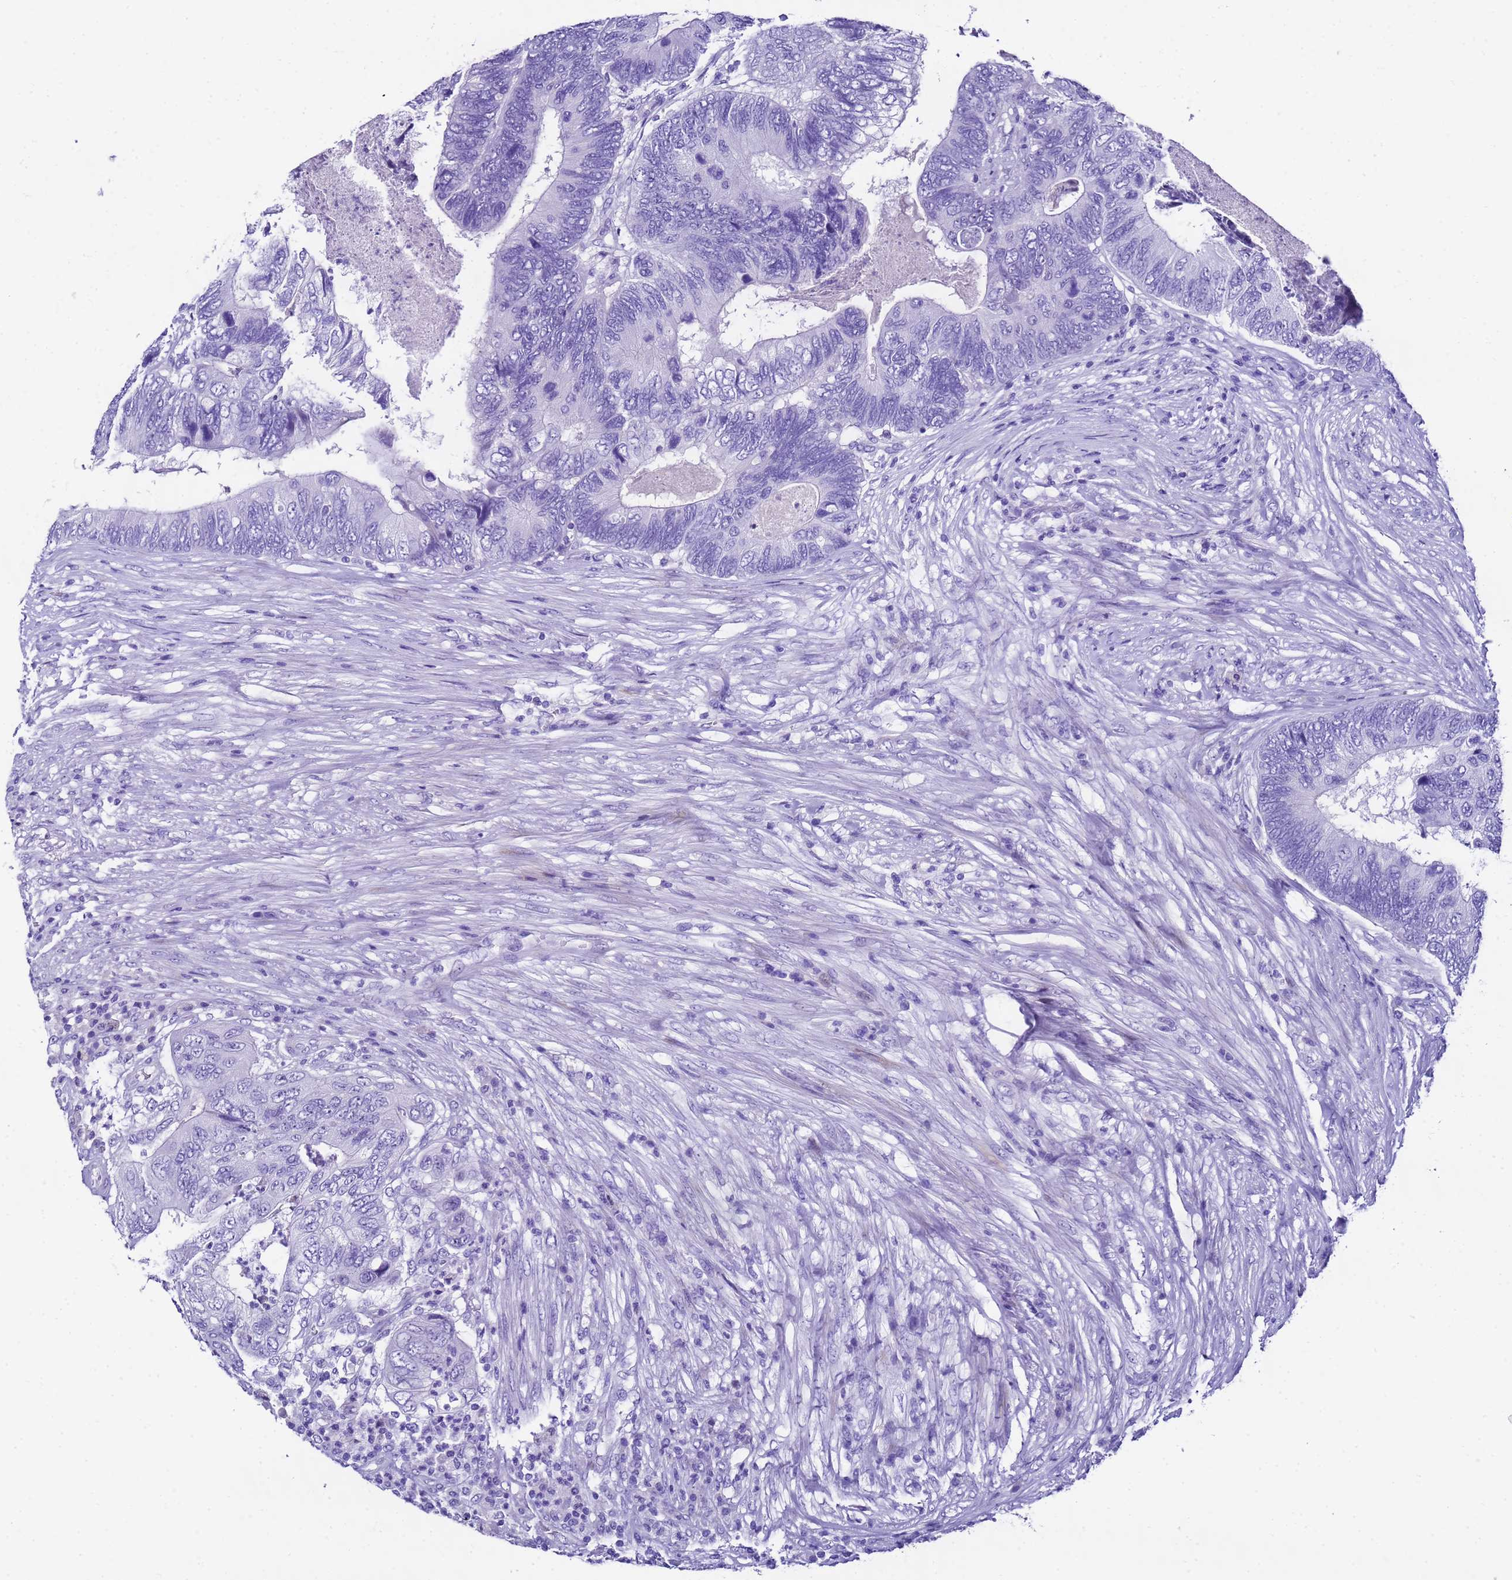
{"staining": {"intensity": "negative", "quantity": "none", "location": "none"}, "tissue": "colorectal cancer", "cell_type": "Tumor cells", "image_type": "cancer", "snomed": [{"axis": "morphology", "description": "Adenocarcinoma, NOS"}, {"axis": "topography", "description": "Colon"}], "caption": "A histopathology image of human colorectal adenocarcinoma is negative for staining in tumor cells.", "gene": "UGT2B10", "patient": {"sex": "female", "age": 67}}